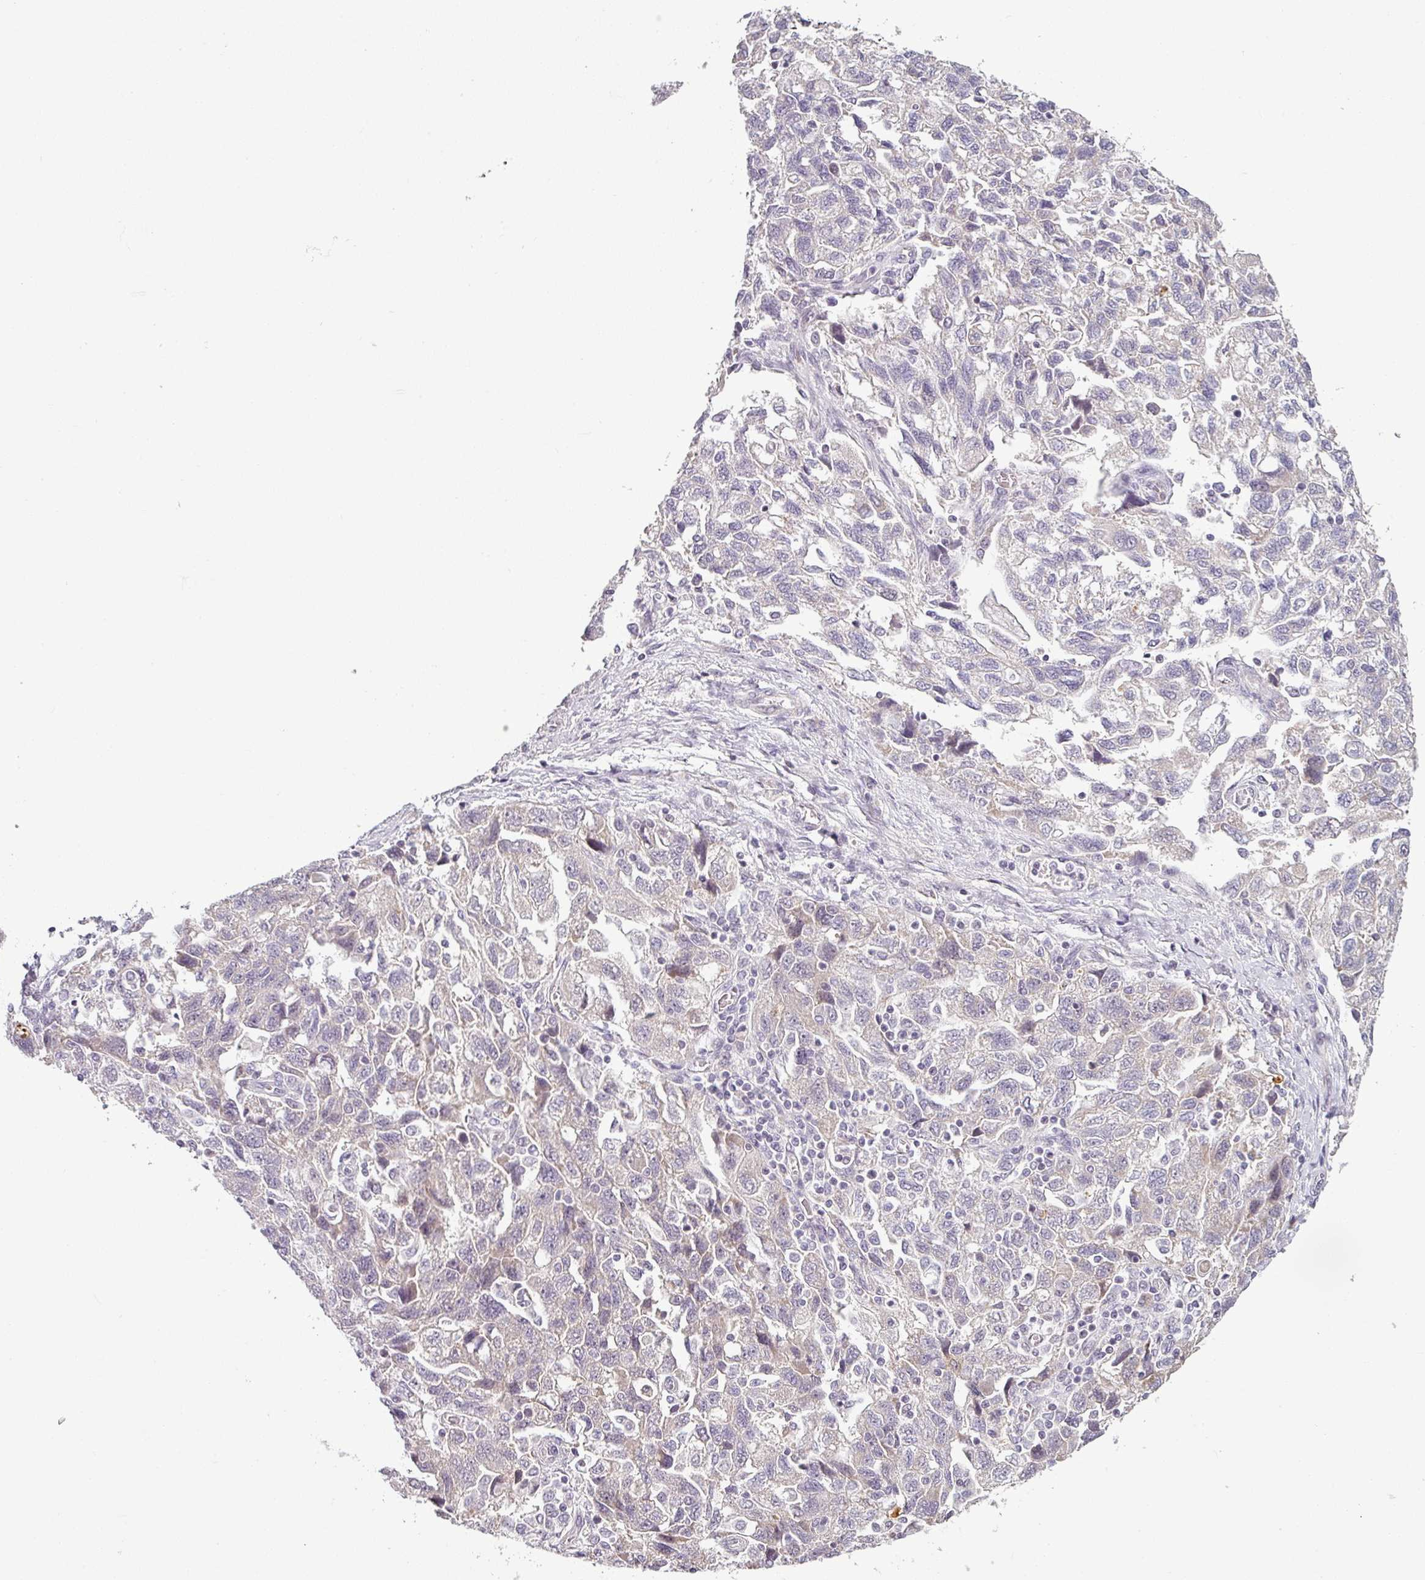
{"staining": {"intensity": "negative", "quantity": "none", "location": "none"}, "tissue": "ovarian cancer", "cell_type": "Tumor cells", "image_type": "cancer", "snomed": [{"axis": "morphology", "description": "Carcinoma, NOS"}, {"axis": "morphology", "description": "Cystadenocarcinoma, serous, NOS"}, {"axis": "topography", "description": "Ovary"}], "caption": "Ovarian cancer (serous cystadenocarcinoma) was stained to show a protein in brown. There is no significant expression in tumor cells.", "gene": "OR52D1", "patient": {"sex": "female", "age": 69}}